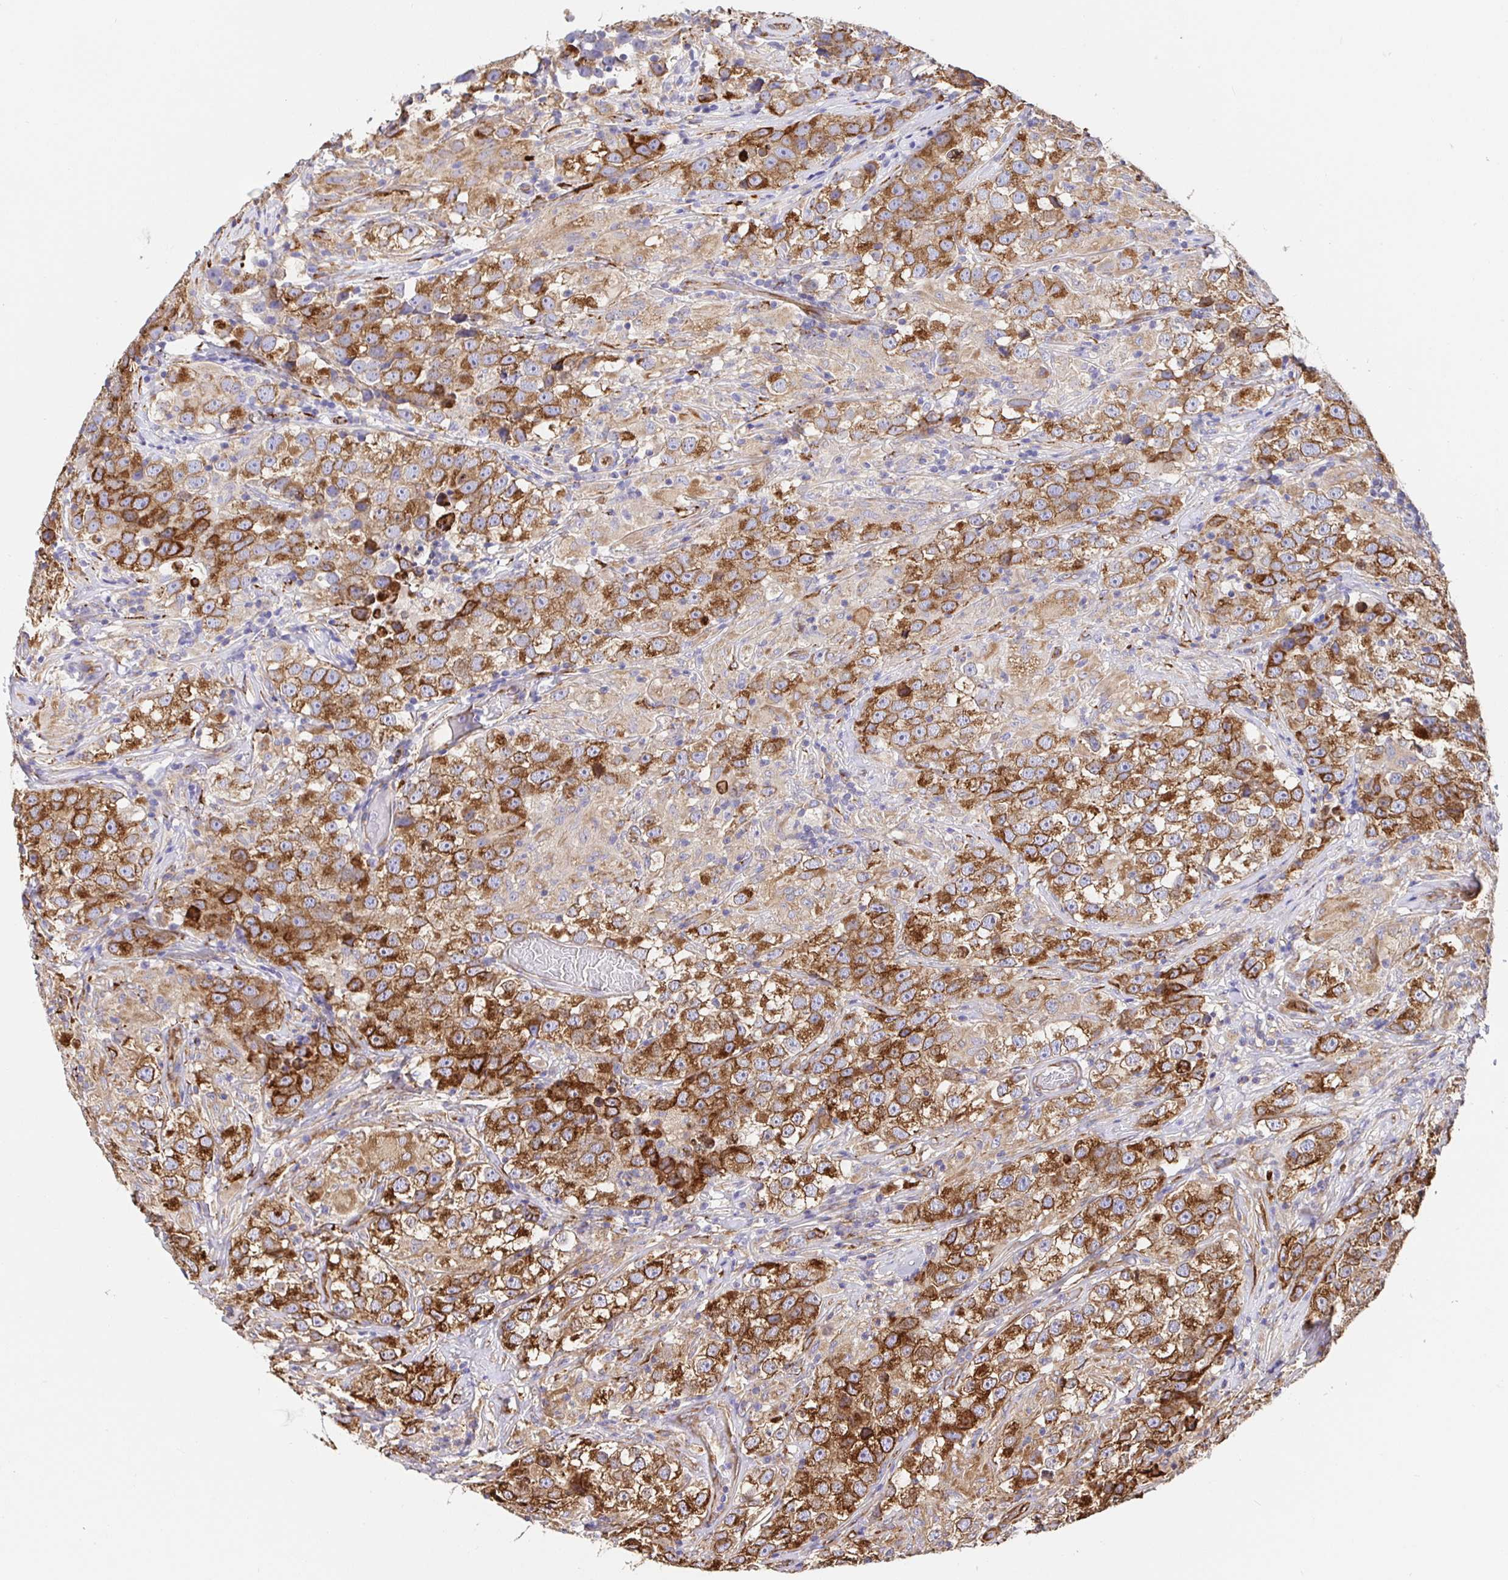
{"staining": {"intensity": "strong", "quantity": "25%-75%", "location": "cytoplasmic/membranous"}, "tissue": "testis cancer", "cell_type": "Tumor cells", "image_type": "cancer", "snomed": [{"axis": "morphology", "description": "Seminoma, NOS"}, {"axis": "topography", "description": "Testis"}], "caption": "High-magnification brightfield microscopy of testis cancer stained with DAB (brown) and counterstained with hematoxylin (blue). tumor cells exhibit strong cytoplasmic/membranous staining is identified in approximately25%-75% of cells.", "gene": "MAOA", "patient": {"sex": "male", "age": 46}}